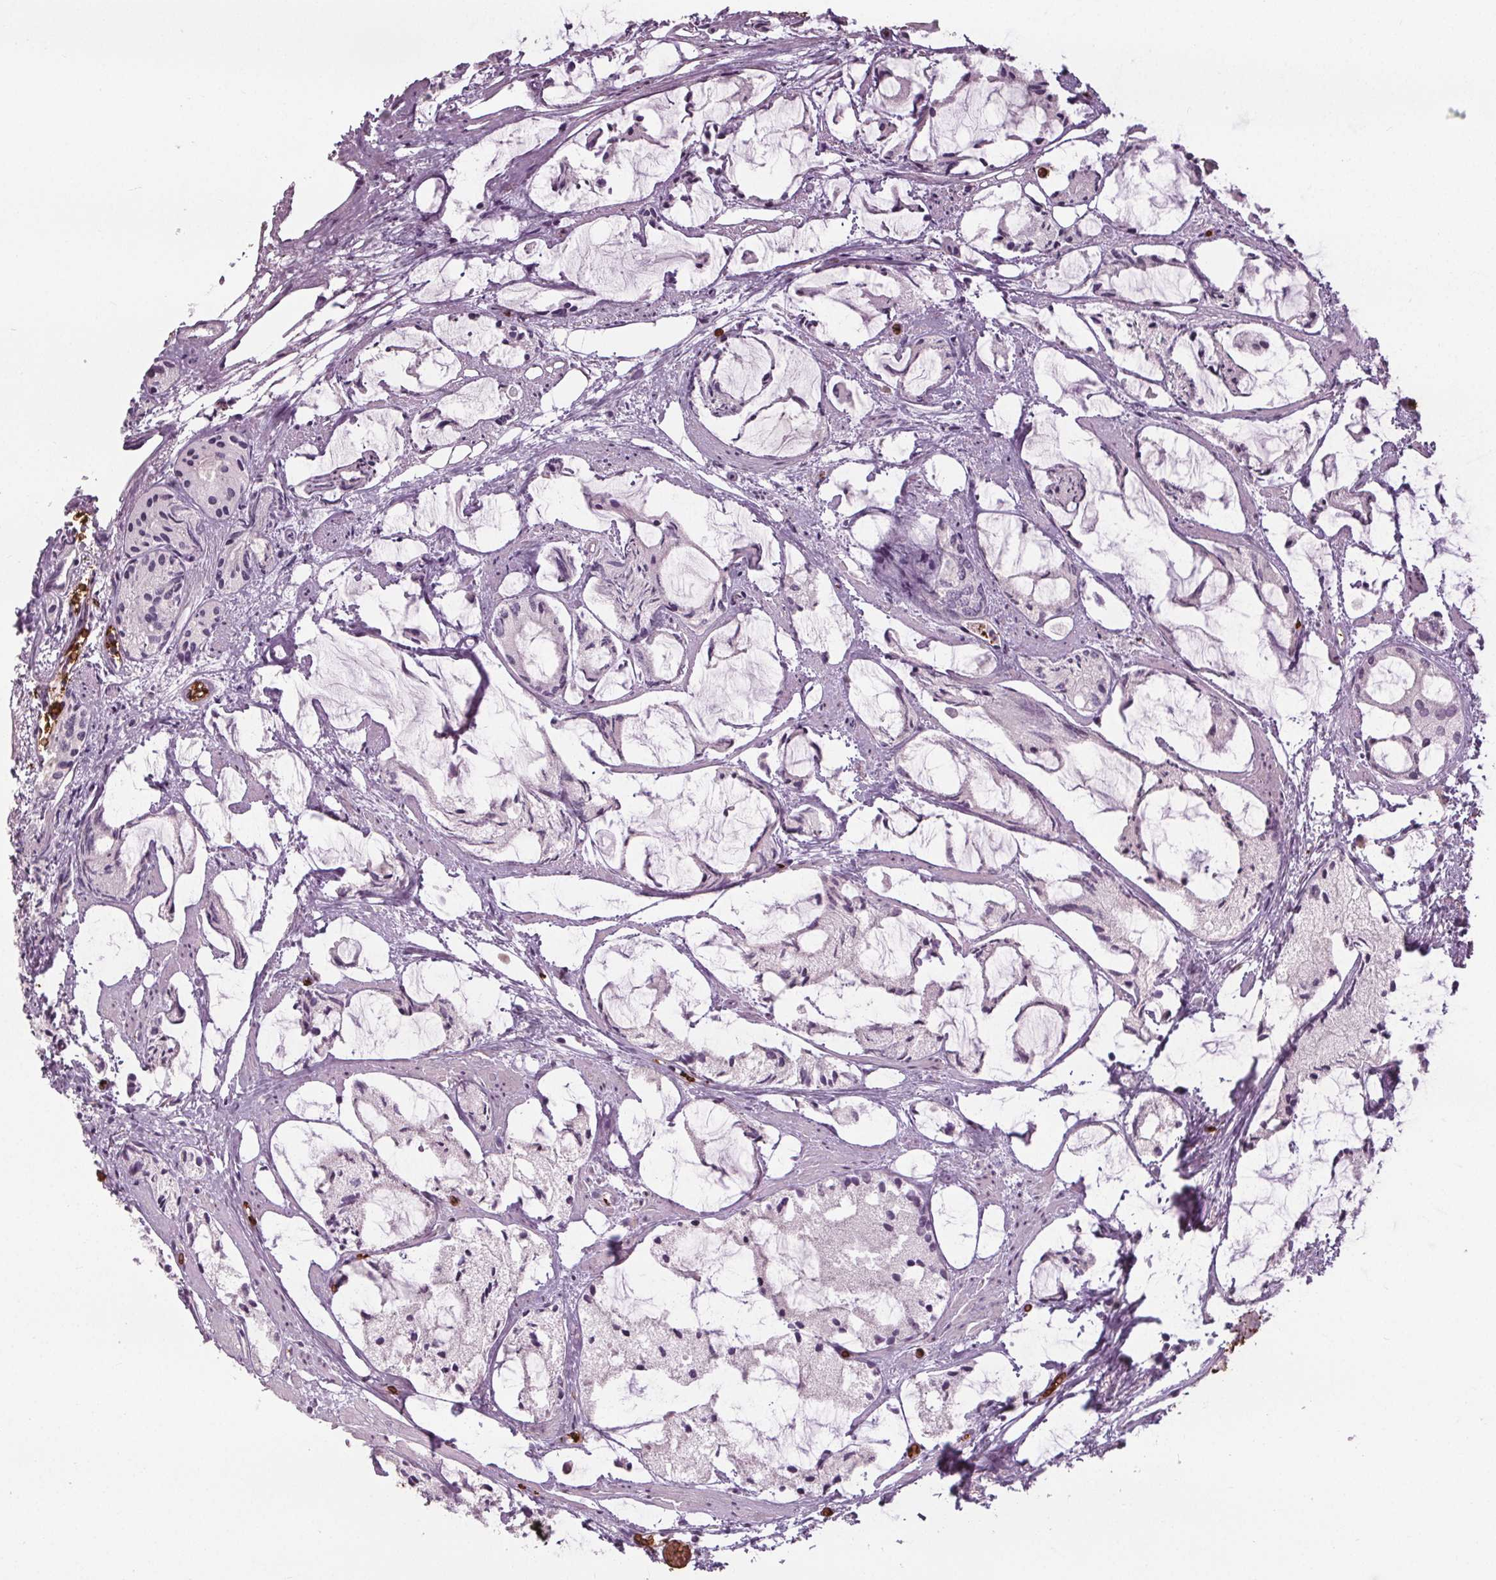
{"staining": {"intensity": "negative", "quantity": "none", "location": "none"}, "tissue": "prostate cancer", "cell_type": "Tumor cells", "image_type": "cancer", "snomed": [{"axis": "morphology", "description": "Adenocarcinoma, High grade"}, {"axis": "topography", "description": "Prostate"}], "caption": "This image is of high-grade adenocarcinoma (prostate) stained with immunohistochemistry (IHC) to label a protein in brown with the nuclei are counter-stained blue. There is no positivity in tumor cells. The staining was performed using DAB (3,3'-diaminobenzidine) to visualize the protein expression in brown, while the nuclei were stained in blue with hematoxylin (Magnification: 20x).", "gene": "SLC4A1", "patient": {"sex": "male", "age": 85}}